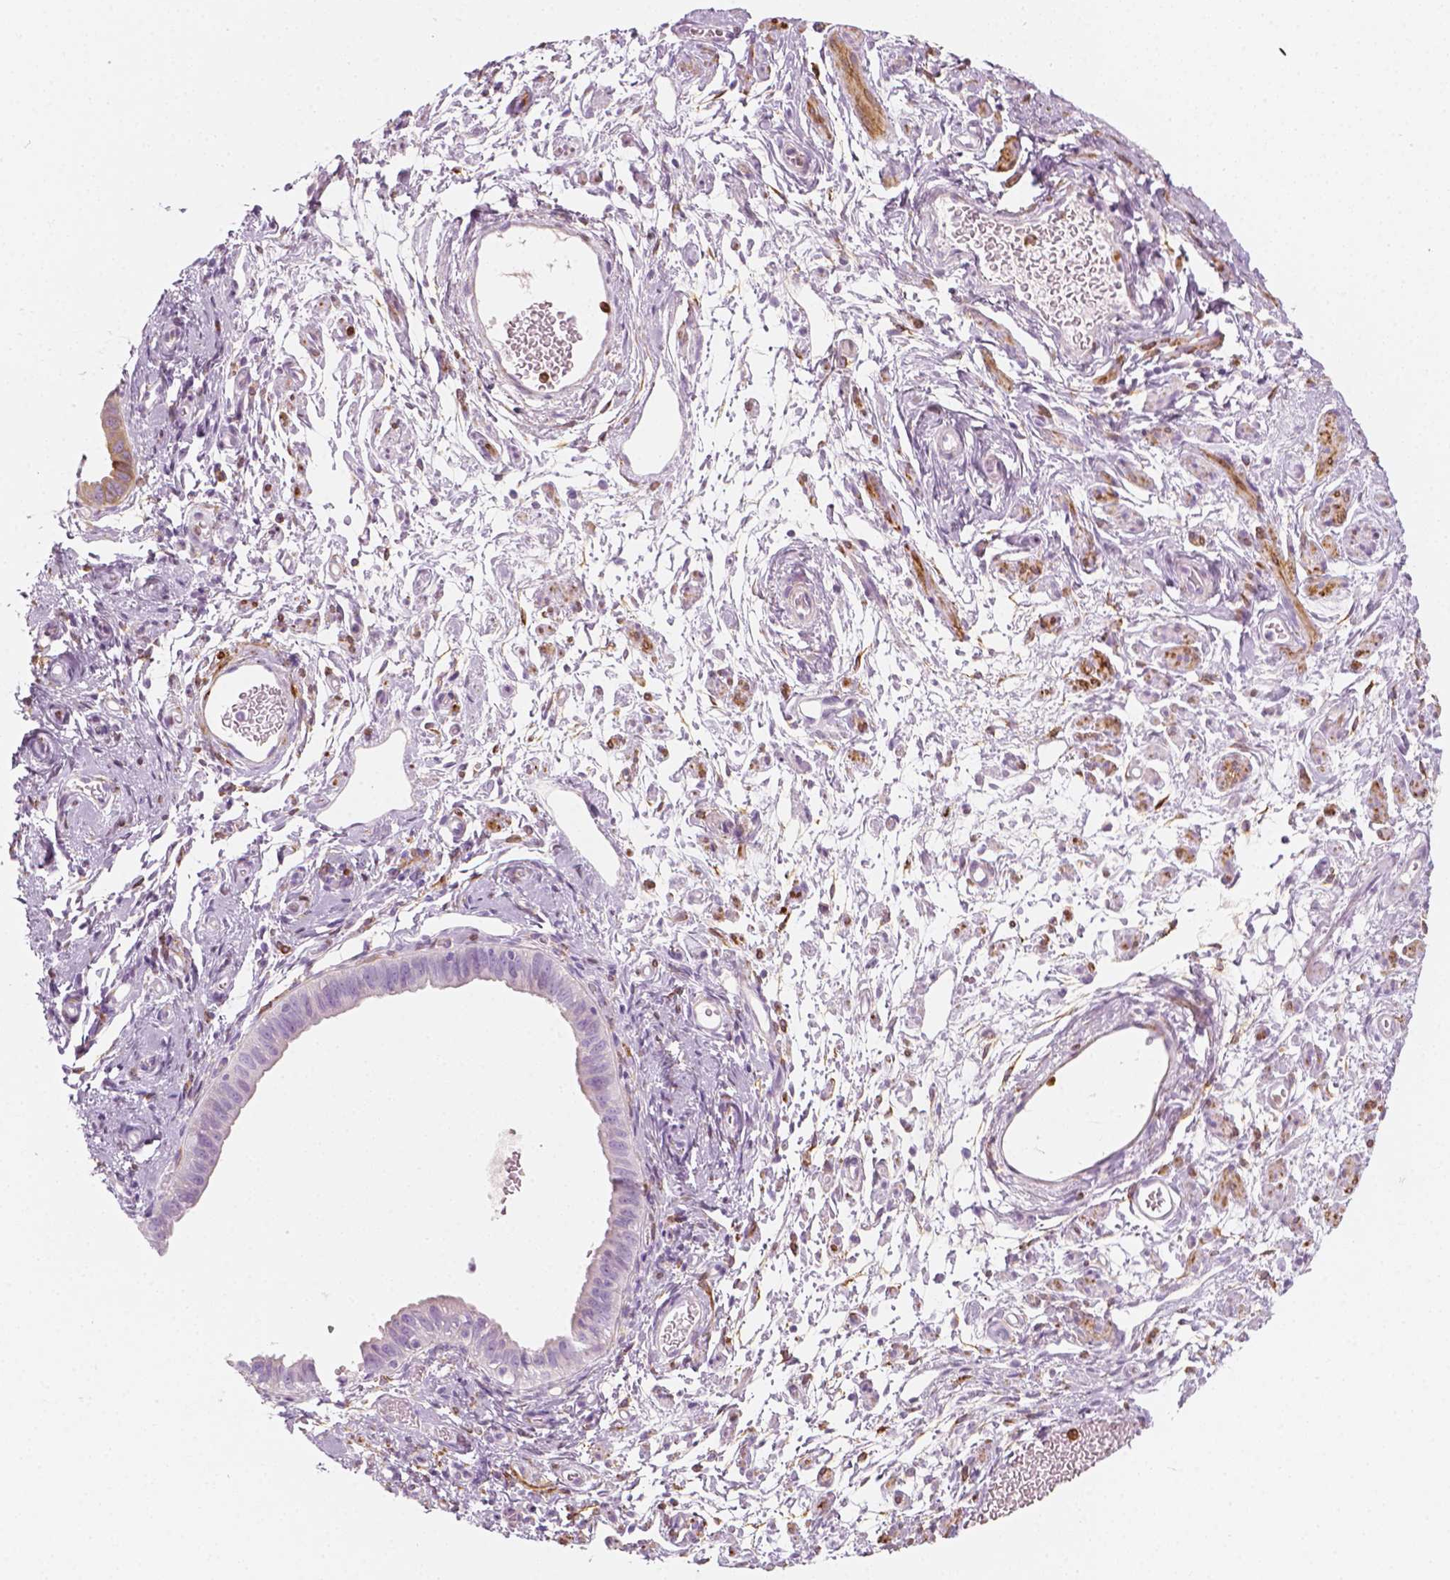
{"staining": {"intensity": "negative", "quantity": "none", "location": "none"}, "tissue": "ovarian cancer", "cell_type": "Tumor cells", "image_type": "cancer", "snomed": [{"axis": "morphology", "description": "Carcinoma, endometroid"}, {"axis": "topography", "description": "Ovary"}], "caption": "There is no significant expression in tumor cells of endometroid carcinoma (ovarian).", "gene": "CES1", "patient": {"sex": "female", "age": 85}}